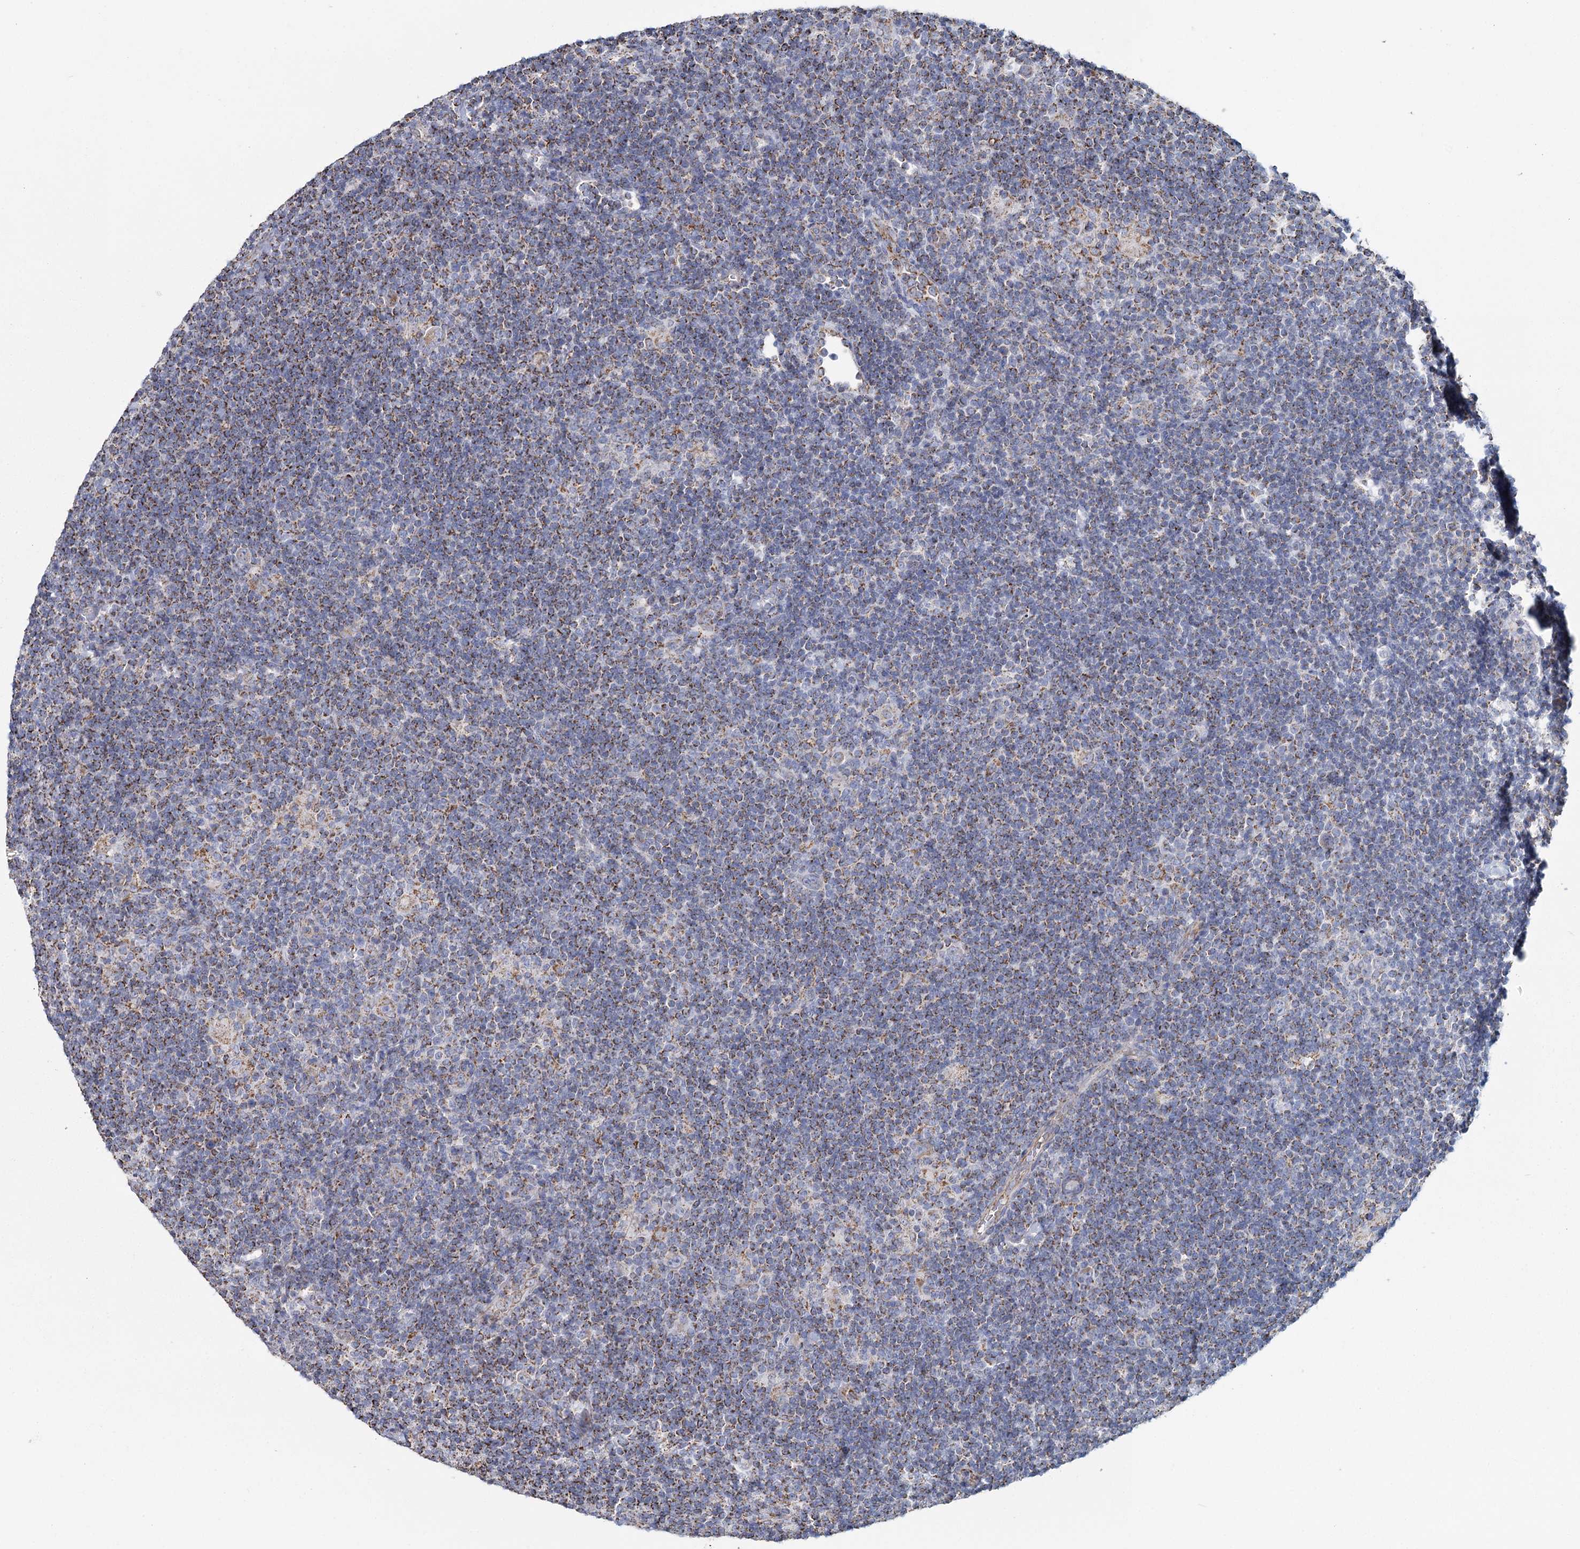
{"staining": {"intensity": "weak", "quantity": "<25%", "location": "cytoplasmic/membranous"}, "tissue": "lymphoma", "cell_type": "Tumor cells", "image_type": "cancer", "snomed": [{"axis": "morphology", "description": "Hodgkin's disease, NOS"}, {"axis": "topography", "description": "Lymph node"}], "caption": "The image displays no staining of tumor cells in Hodgkin's disease.", "gene": "MRPL44", "patient": {"sex": "female", "age": 57}}